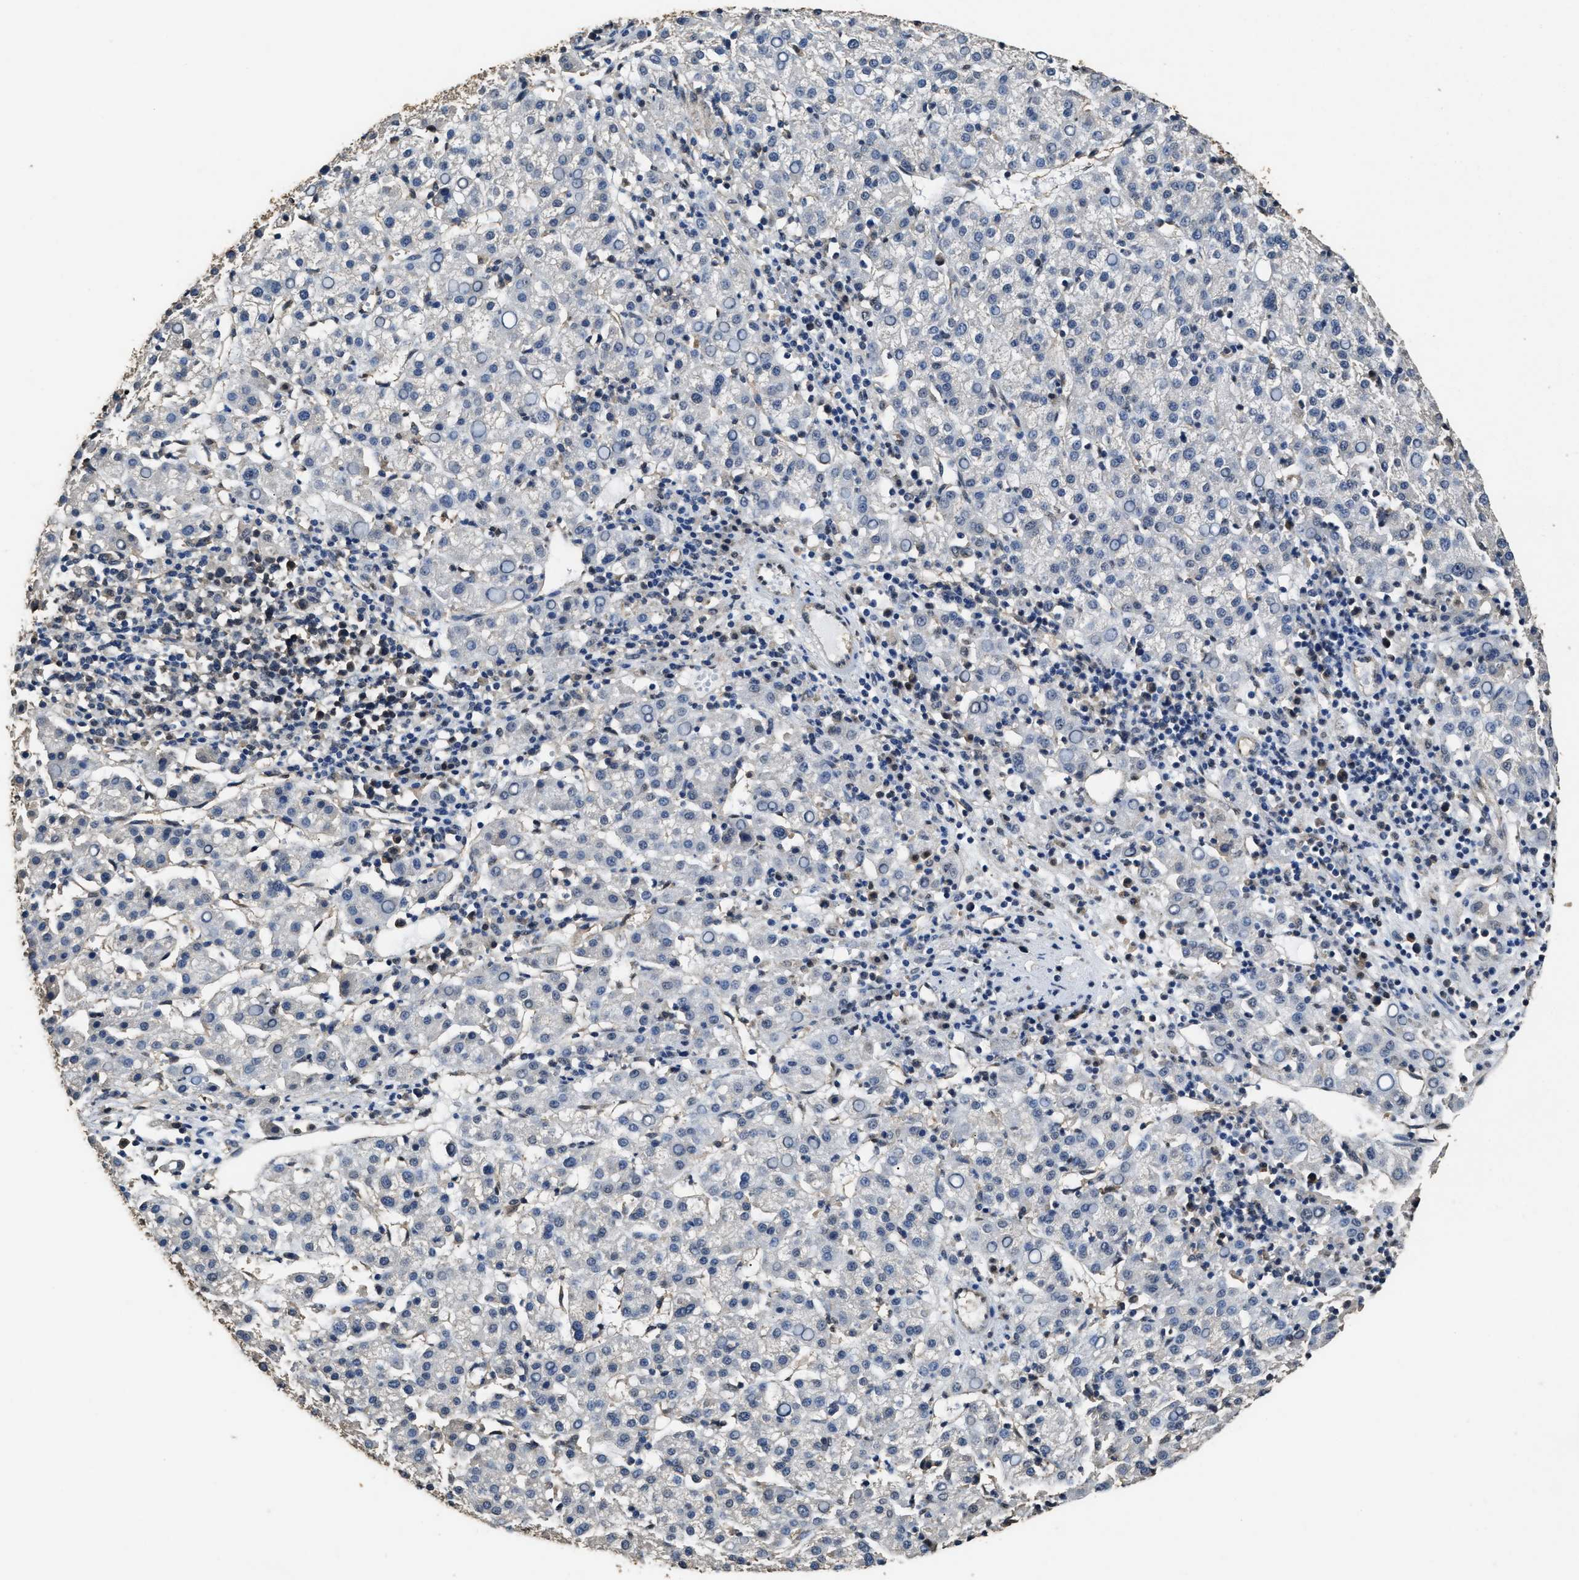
{"staining": {"intensity": "negative", "quantity": "none", "location": "none"}, "tissue": "liver cancer", "cell_type": "Tumor cells", "image_type": "cancer", "snomed": [{"axis": "morphology", "description": "Carcinoma, Hepatocellular, NOS"}, {"axis": "topography", "description": "Liver"}], "caption": "Human liver hepatocellular carcinoma stained for a protein using immunohistochemistry shows no staining in tumor cells.", "gene": "YWHAE", "patient": {"sex": "female", "age": 58}}